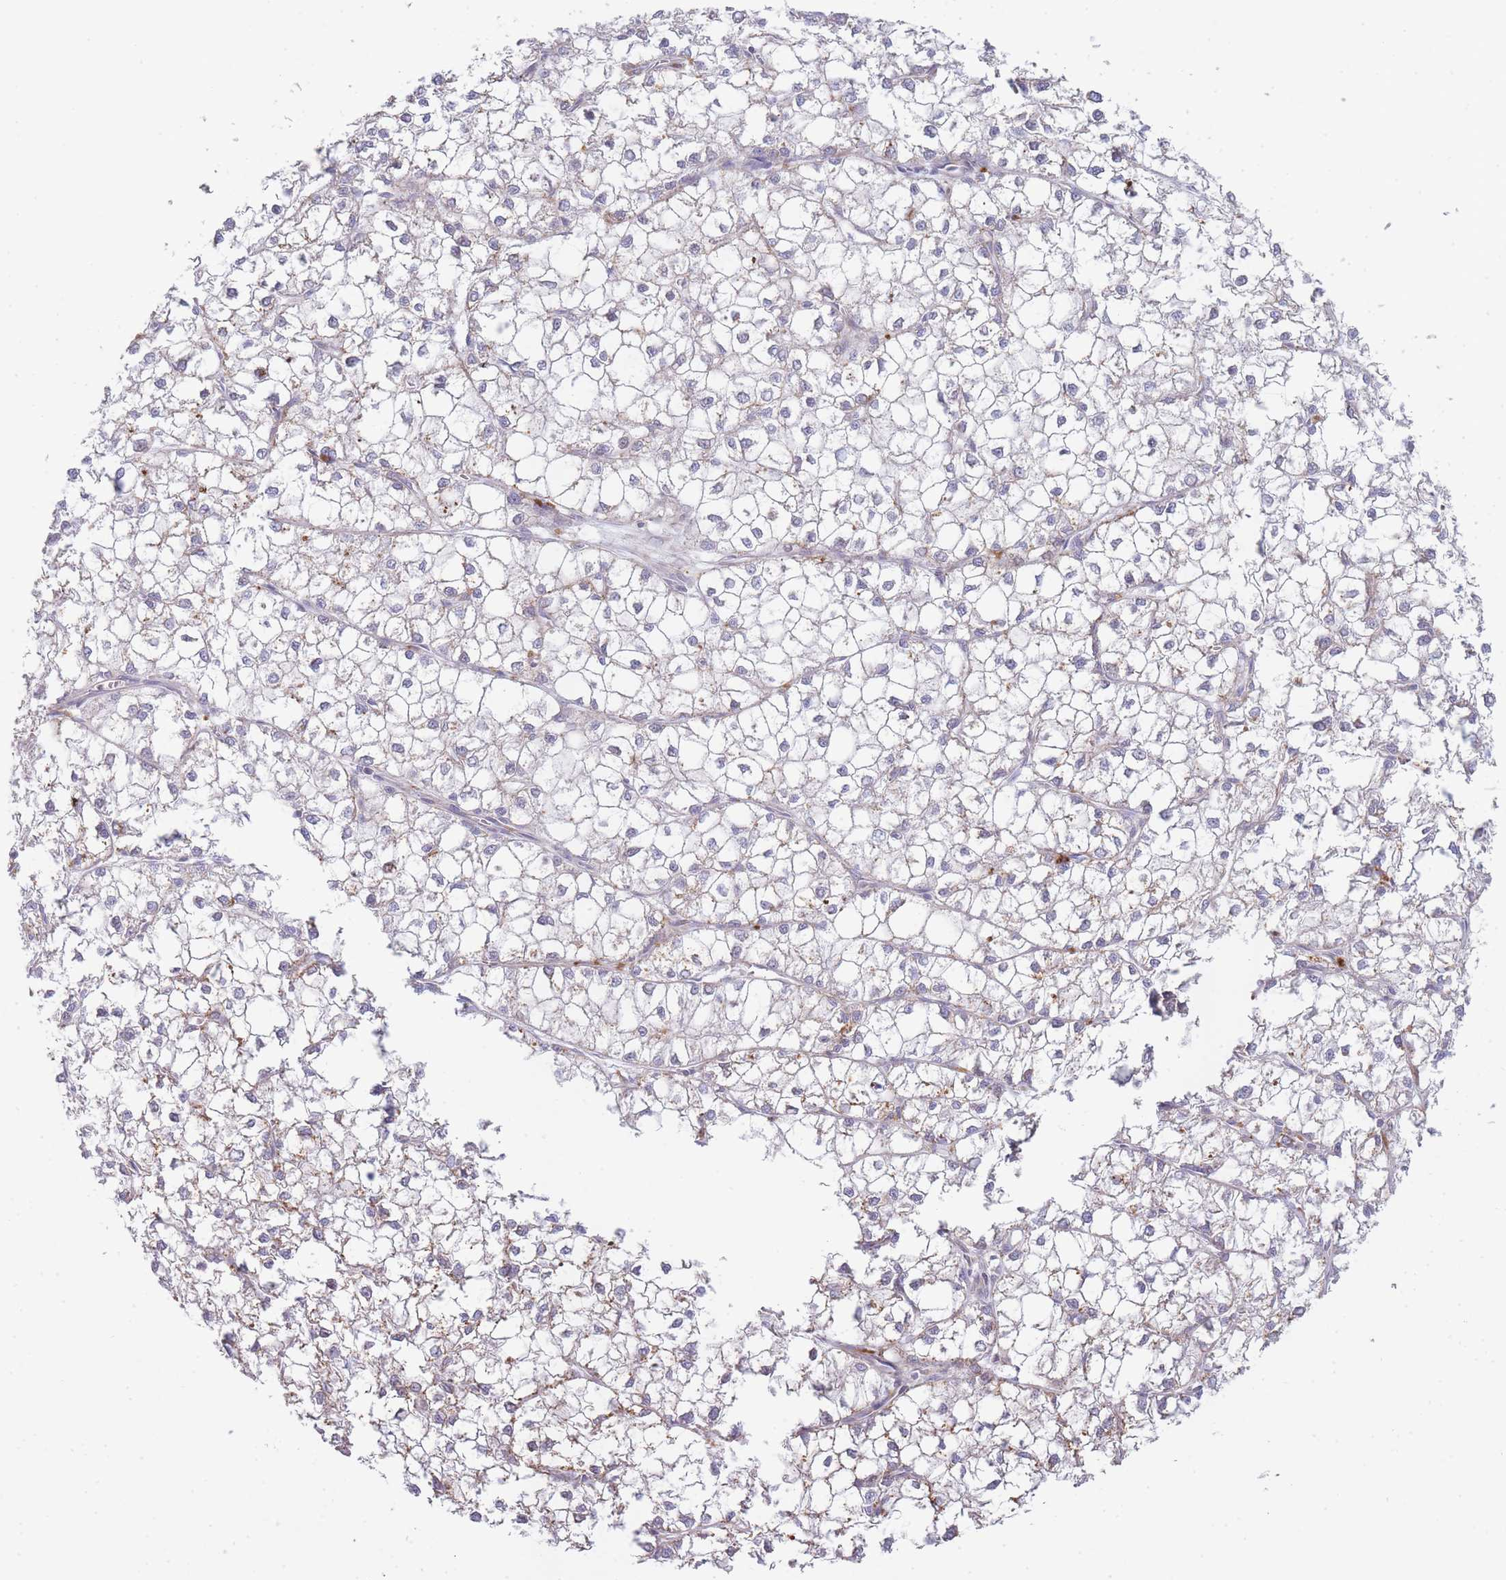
{"staining": {"intensity": "negative", "quantity": "none", "location": "none"}, "tissue": "liver cancer", "cell_type": "Tumor cells", "image_type": "cancer", "snomed": [{"axis": "morphology", "description": "Carcinoma, Hepatocellular, NOS"}, {"axis": "topography", "description": "Liver"}], "caption": "Image shows no significant protein staining in tumor cells of liver cancer.", "gene": "OR5L2", "patient": {"sex": "female", "age": 43}}